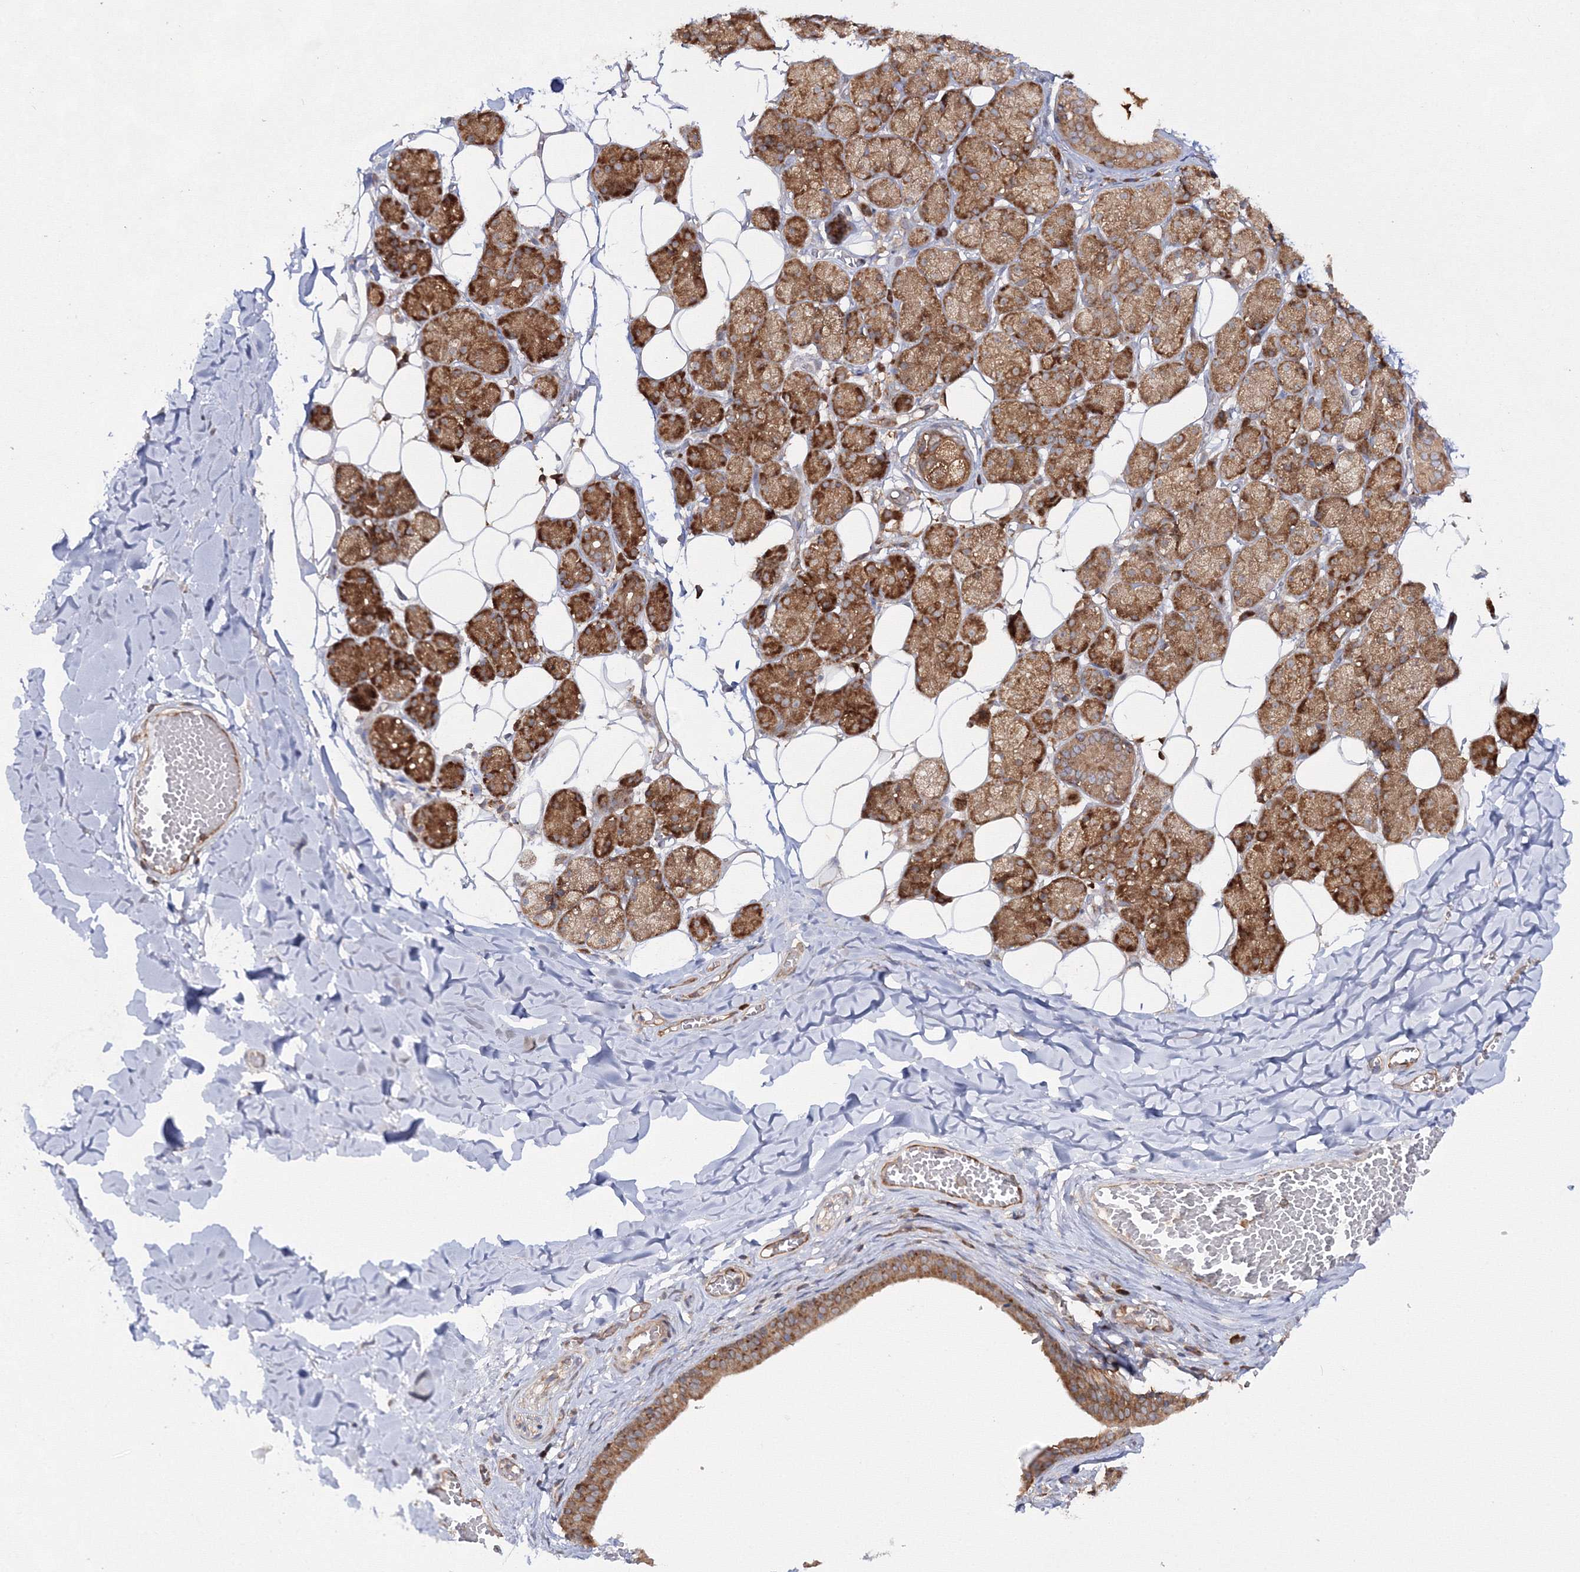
{"staining": {"intensity": "strong", "quantity": ">75%", "location": "cytoplasmic/membranous"}, "tissue": "salivary gland", "cell_type": "Glandular cells", "image_type": "normal", "snomed": [{"axis": "morphology", "description": "Normal tissue, NOS"}, {"axis": "topography", "description": "Salivary gland"}], "caption": "Strong cytoplasmic/membranous positivity is seen in about >75% of glandular cells in unremarkable salivary gland. The protein of interest is stained brown, and the nuclei are stained in blue (DAB (3,3'-diaminobenzidine) IHC with brightfield microscopy, high magnification).", "gene": "HARS1", "patient": {"sex": "female", "age": 33}}